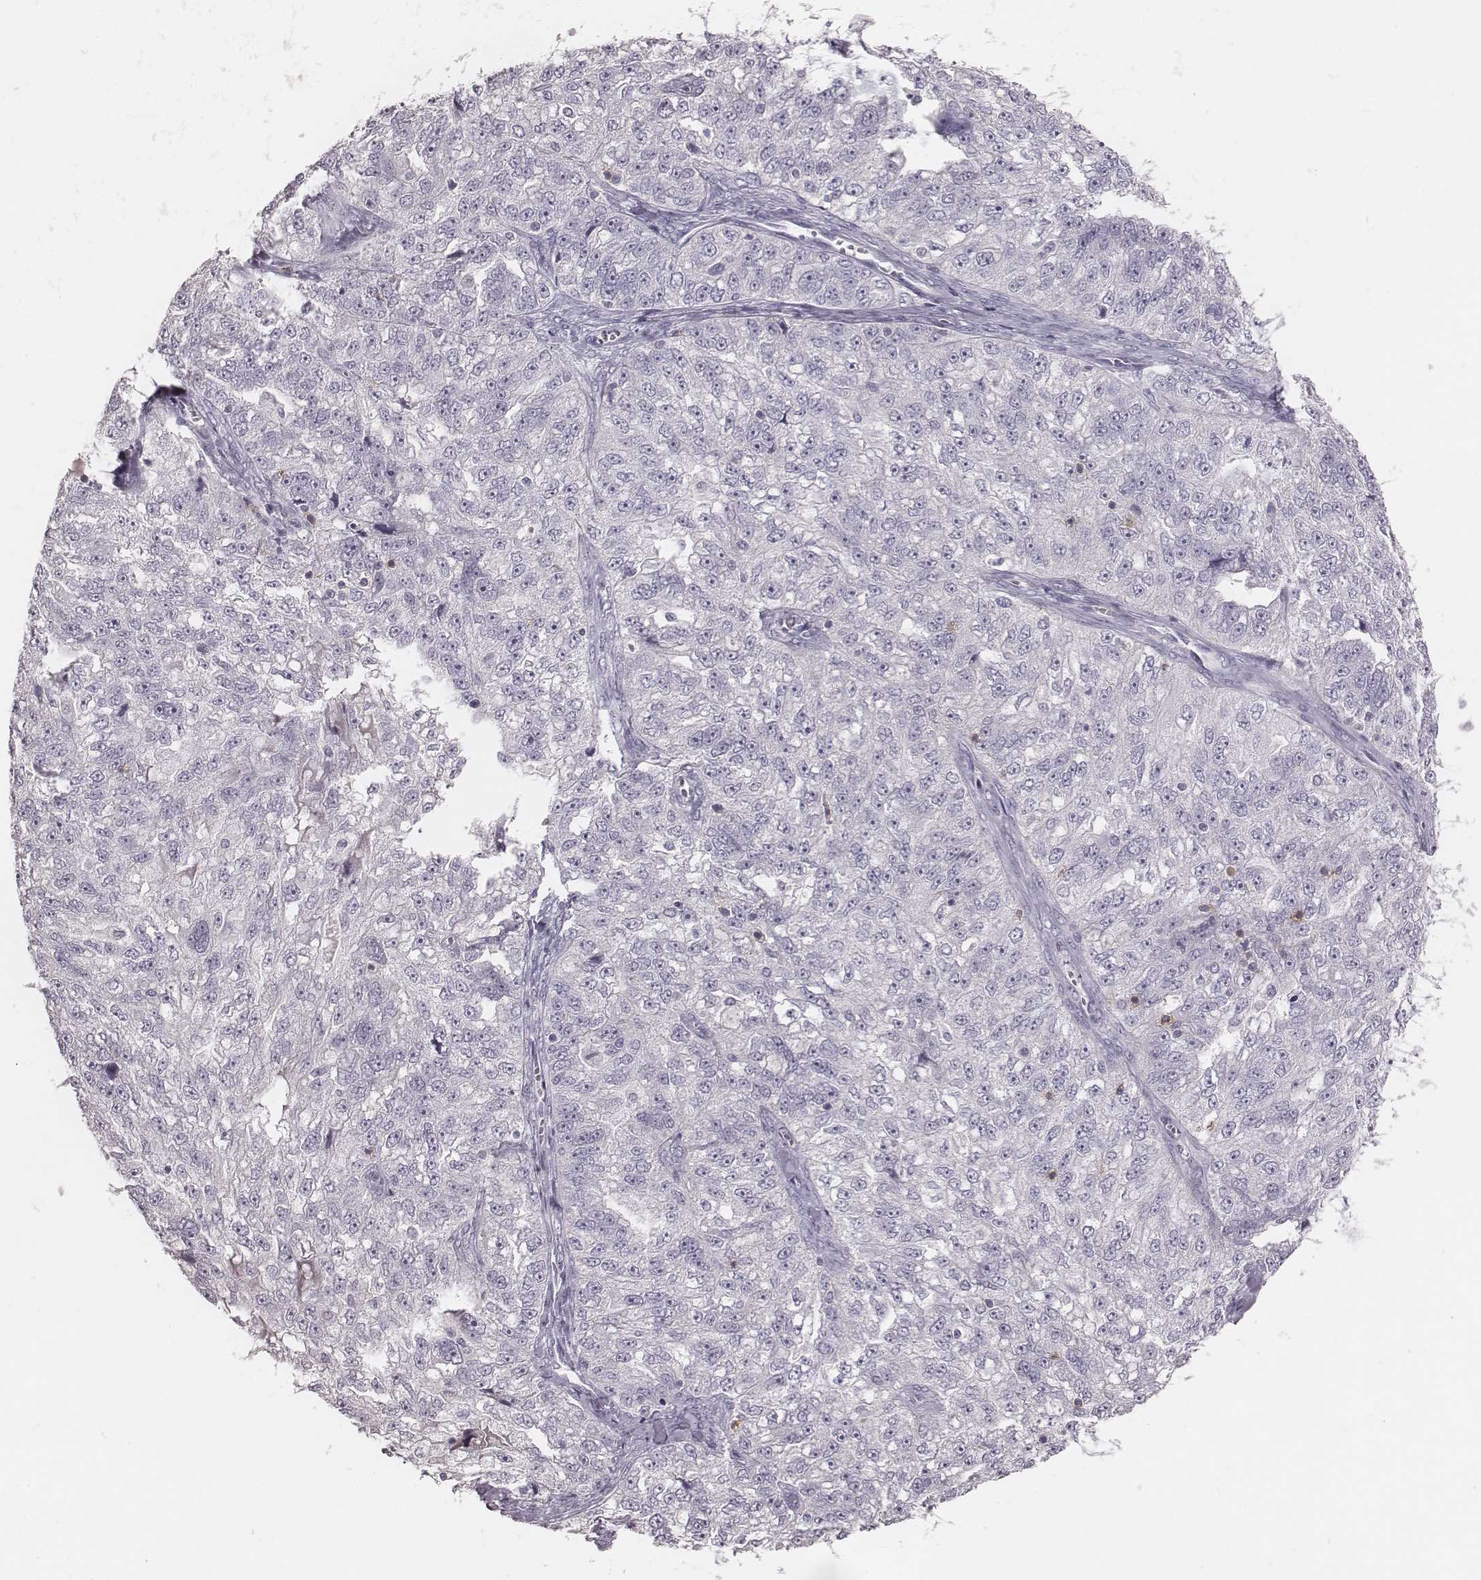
{"staining": {"intensity": "negative", "quantity": "none", "location": "none"}, "tissue": "ovarian cancer", "cell_type": "Tumor cells", "image_type": "cancer", "snomed": [{"axis": "morphology", "description": "Cystadenocarcinoma, serous, NOS"}, {"axis": "topography", "description": "Ovary"}], "caption": "Image shows no protein staining in tumor cells of ovarian serous cystadenocarcinoma tissue. (DAB (3,3'-diaminobenzidine) immunohistochemistry with hematoxylin counter stain).", "gene": "PDCD1", "patient": {"sex": "female", "age": 51}}